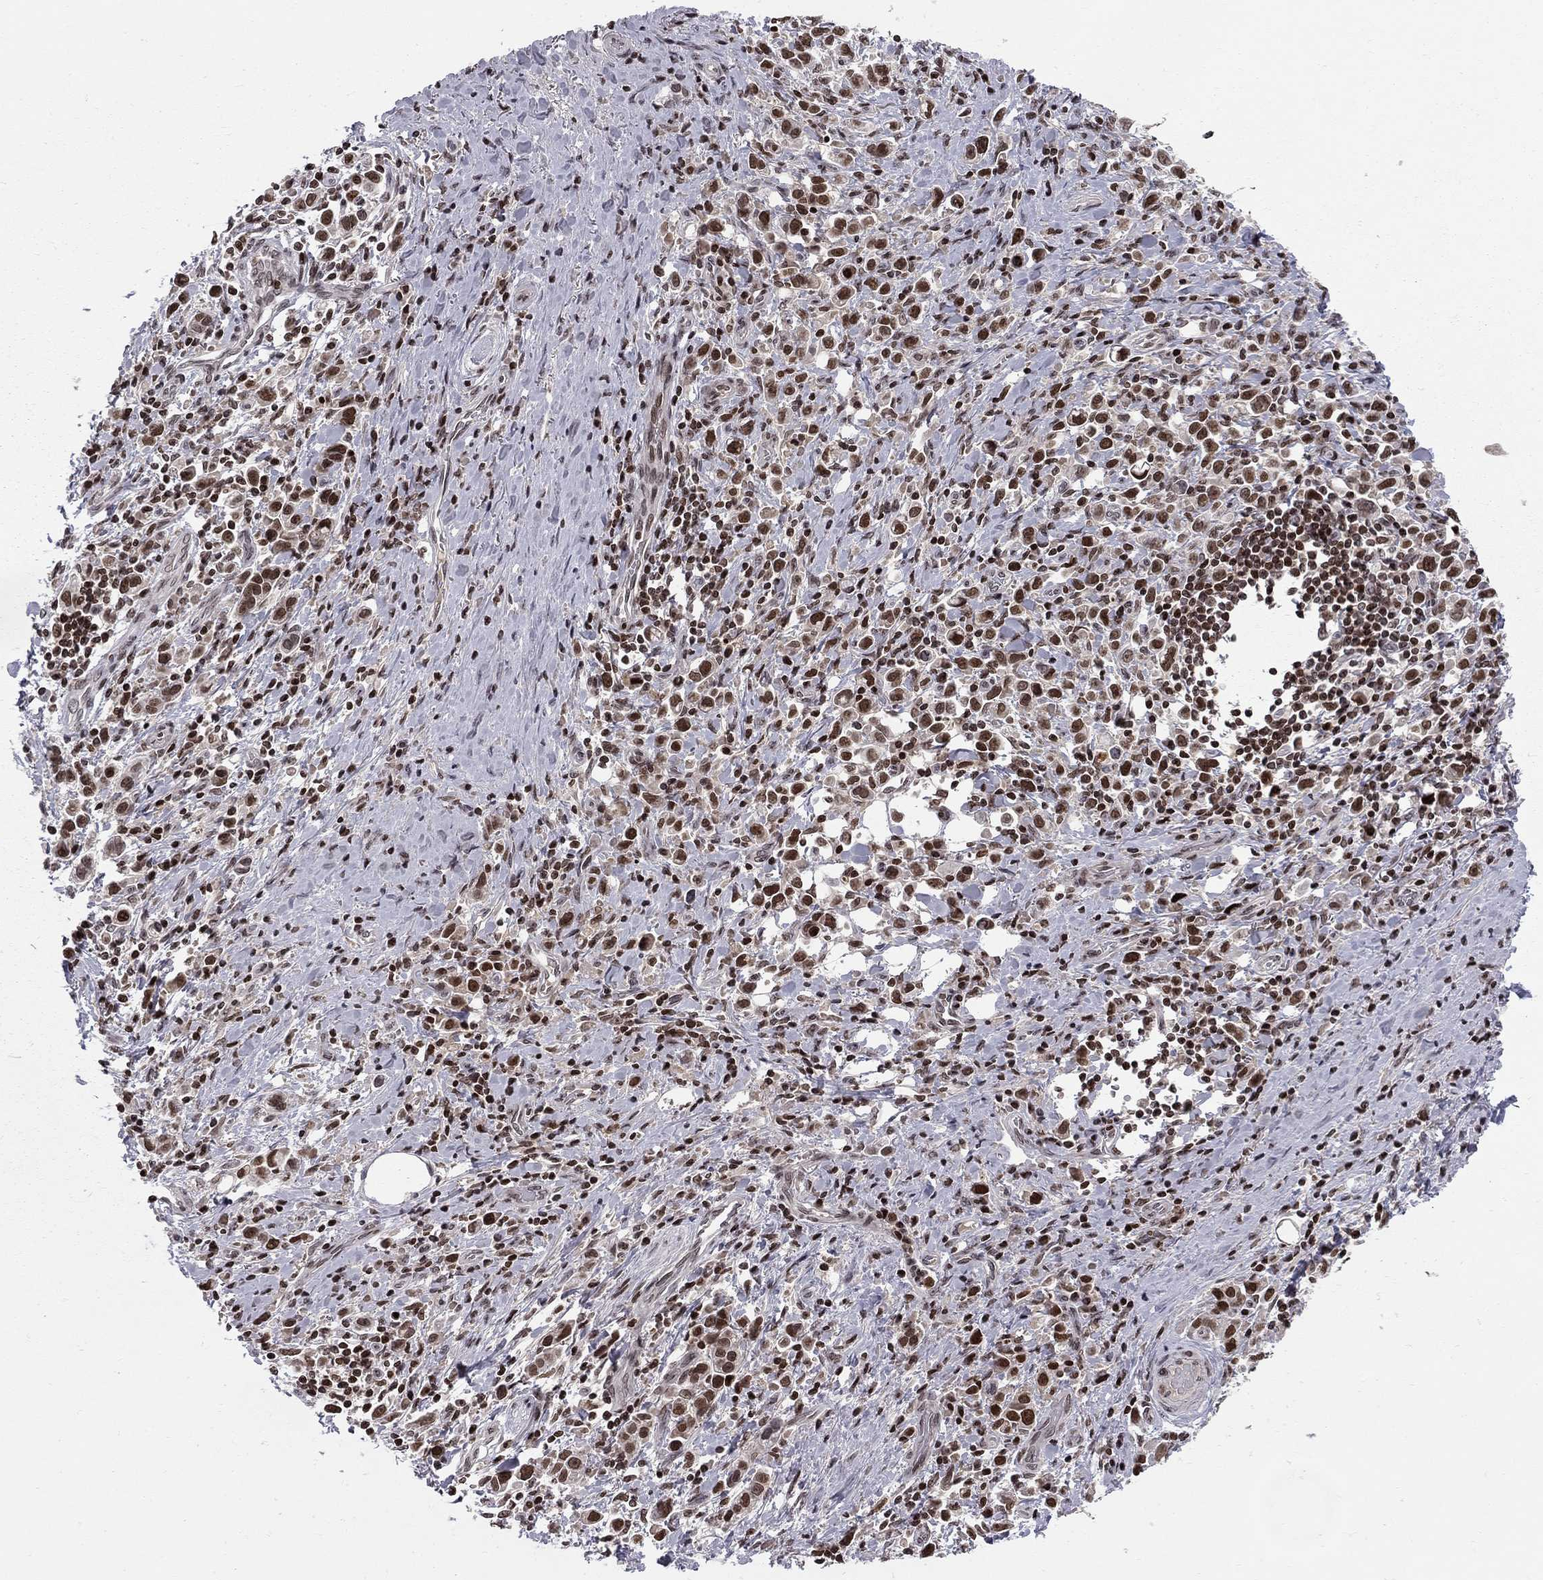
{"staining": {"intensity": "strong", "quantity": ">75%", "location": "nuclear"}, "tissue": "stomach cancer", "cell_type": "Tumor cells", "image_type": "cancer", "snomed": [{"axis": "morphology", "description": "Adenocarcinoma, NOS"}, {"axis": "topography", "description": "Stomach"}], "caption": "Immunohistochemical staining of human stomach adenocarcinoma exhibits strong nuclear protein expression in about >75% of tumor cells.", "gene": "RNASEH2C", "patient": {"sex": "male", "age": 93}}